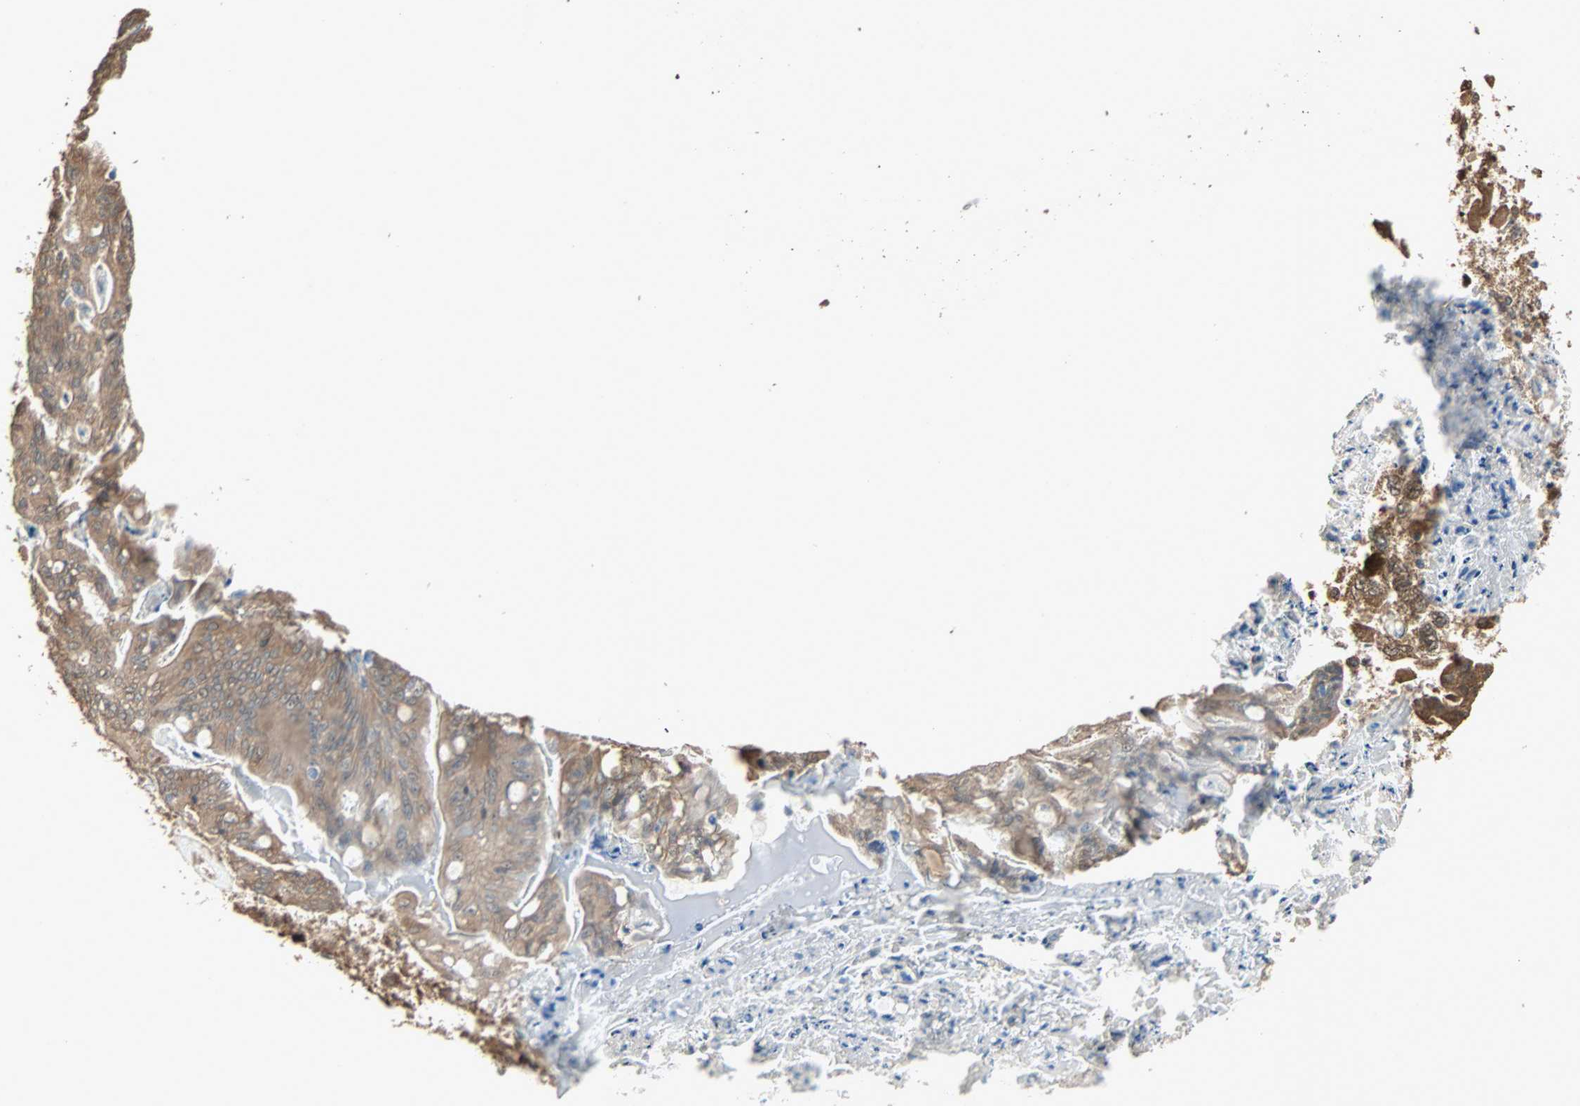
{"staining": {"intensity": "moderate", "quantity": ">75%", "location": "cytoplasmic/membranous"}, "tissue": "ovarian cancer", "cell_type": "Tumor cells", "image_type": "cancer", "snomed": [{"axis": "morphology", "description": "Cystadenocarcinoma, mucinous, NOS"}, {"axis": "topography", "description": "Ovary"}], "caption": "Immunohistochemistry (IHC) (DAB (3,3'-diaminobenzidine)) staining of human ovarian mucinous cystadenocarcinoma demonstrates moderate cytoplasmic/membranous protein expression in approximately >75% of tumor cells.", "gene": "PRDX1", "patient": {"sex": "female", "age": 37}}